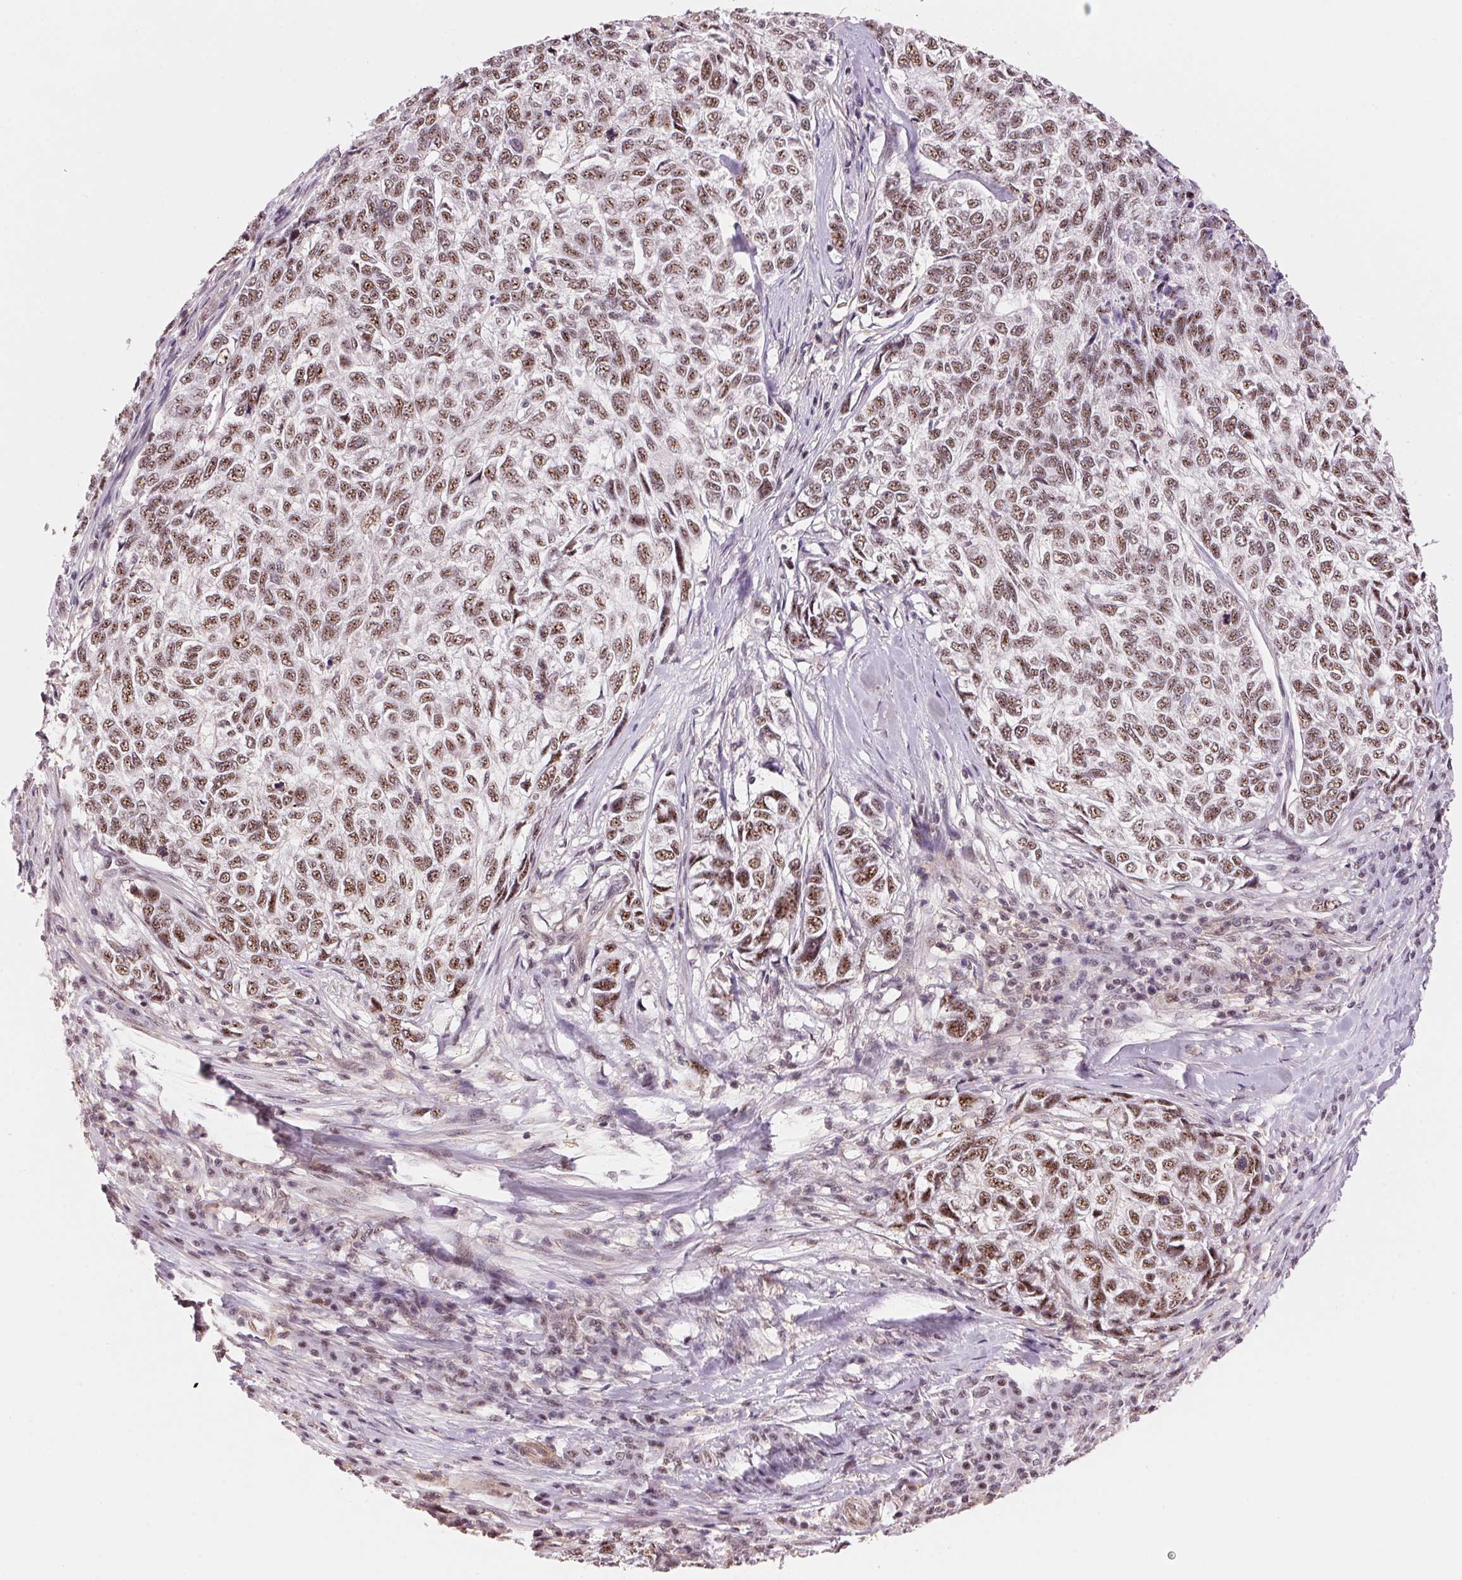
{"staining": {"intensity": "moderate", "quantity": ">75%", "location": "nuclear"}, "tissue": "skin cancer", "cell_type": "Tumor cells", "image_type": "cancer", "snomed": [{"axis": "morphology", "description": "Basal cell carcinoma"}, {"axis": "topography", "description": "Skin"}], "caption": "Skin basal cell carcinoma stained with a brown dye reveals moderate nuclear positive staining in about >75% of tumor cells.", "gene": "HNRNPDL", "patient": {"sex": "female", "age": 65}}